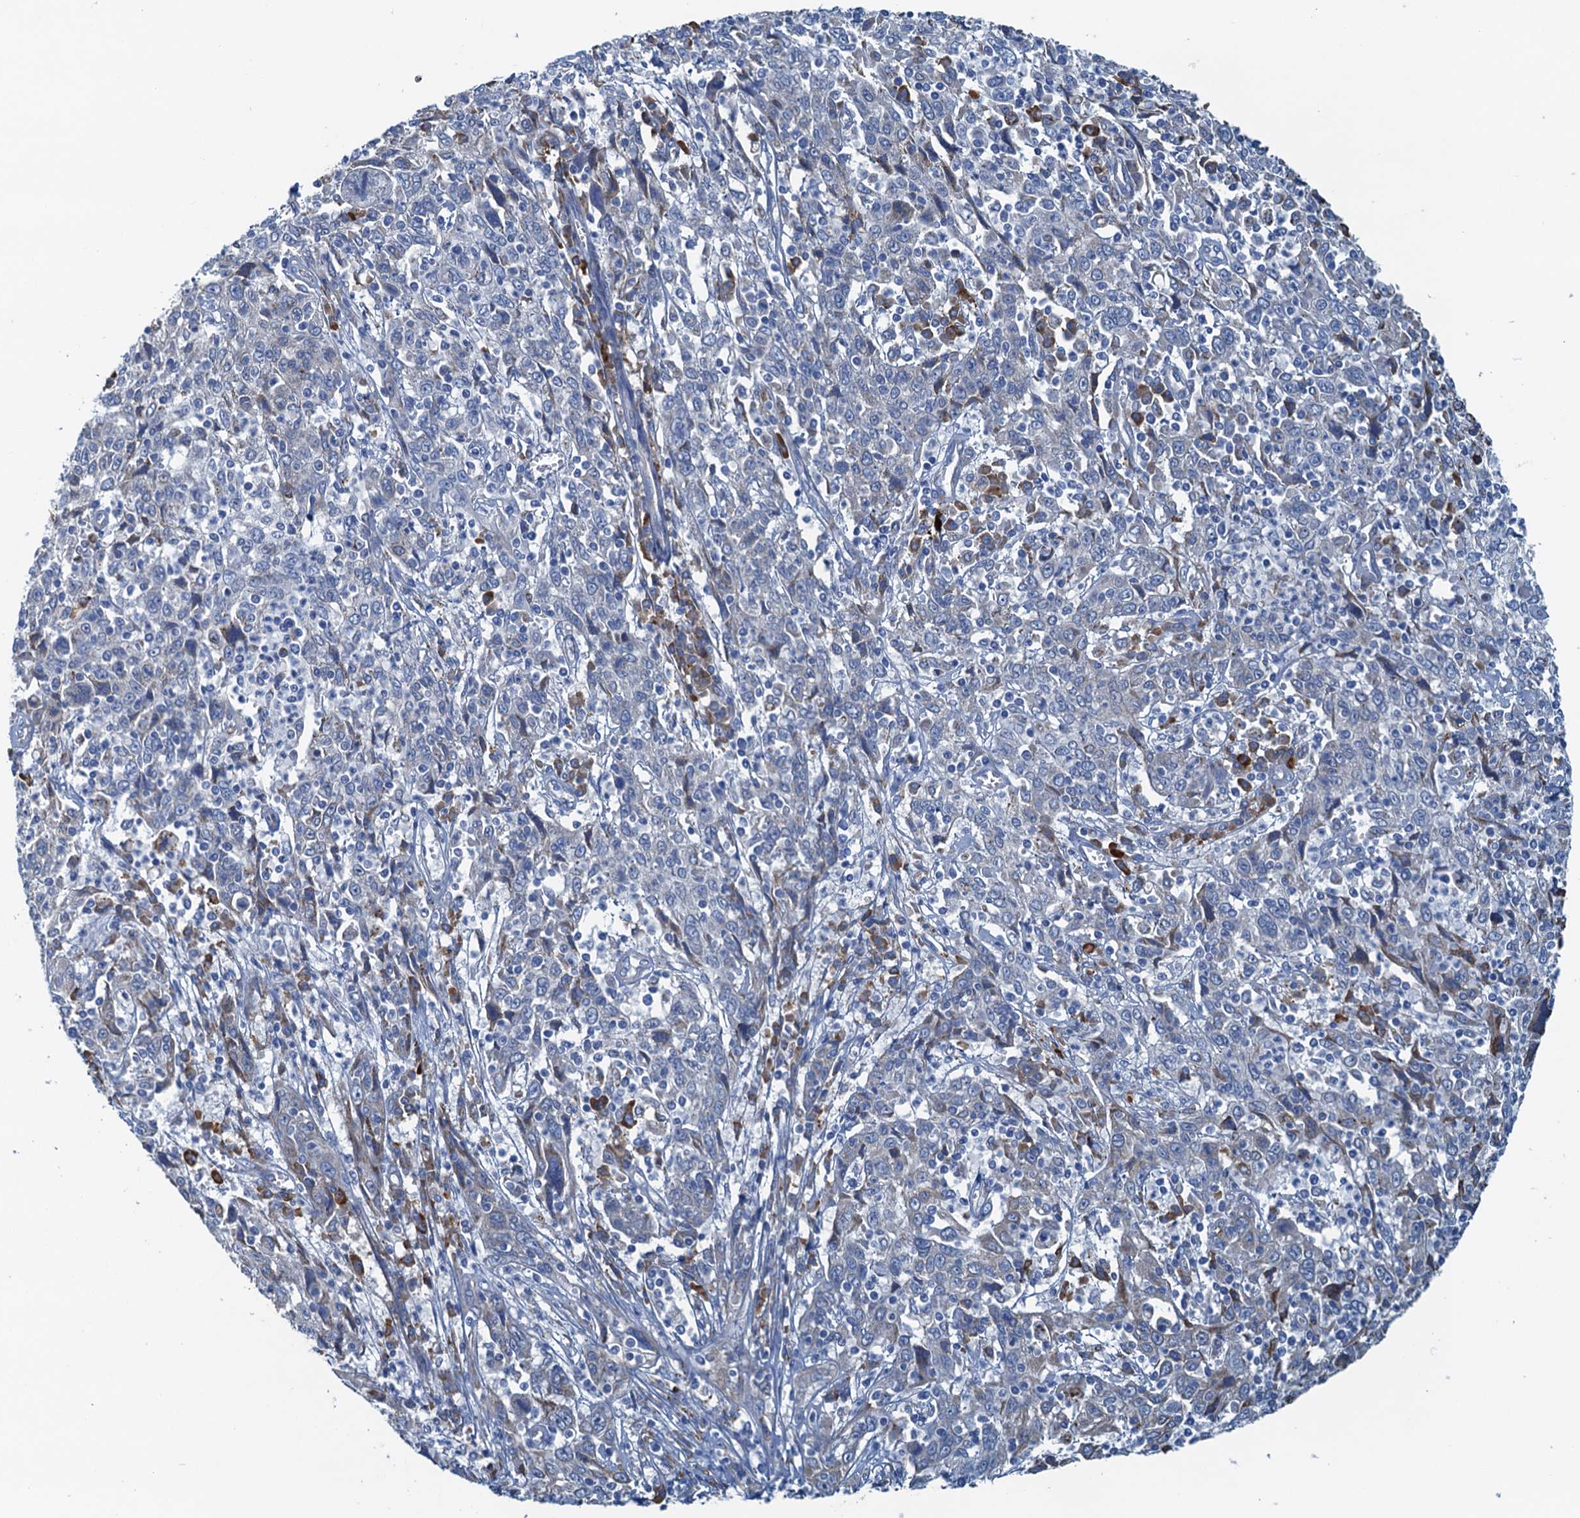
{"staining": {"intensity": "negative", "quantity": "none", "location": "none"}, "tissue": "cervical cancer", "cell_type": "Tumor cells", "image_type": "cancer", "snomed": [{"axis": "morphology", "description": "Squamous cell carcinoma, NOS"}, {"axis": "topography", "description": "Cervix"}], "caption": "IHC of human squamous cell carcinoma (cervical) demonstrates no positivity in tumor cells.", "gene": "CBLIF", "patient": {"sex": "female", "age": 46}}